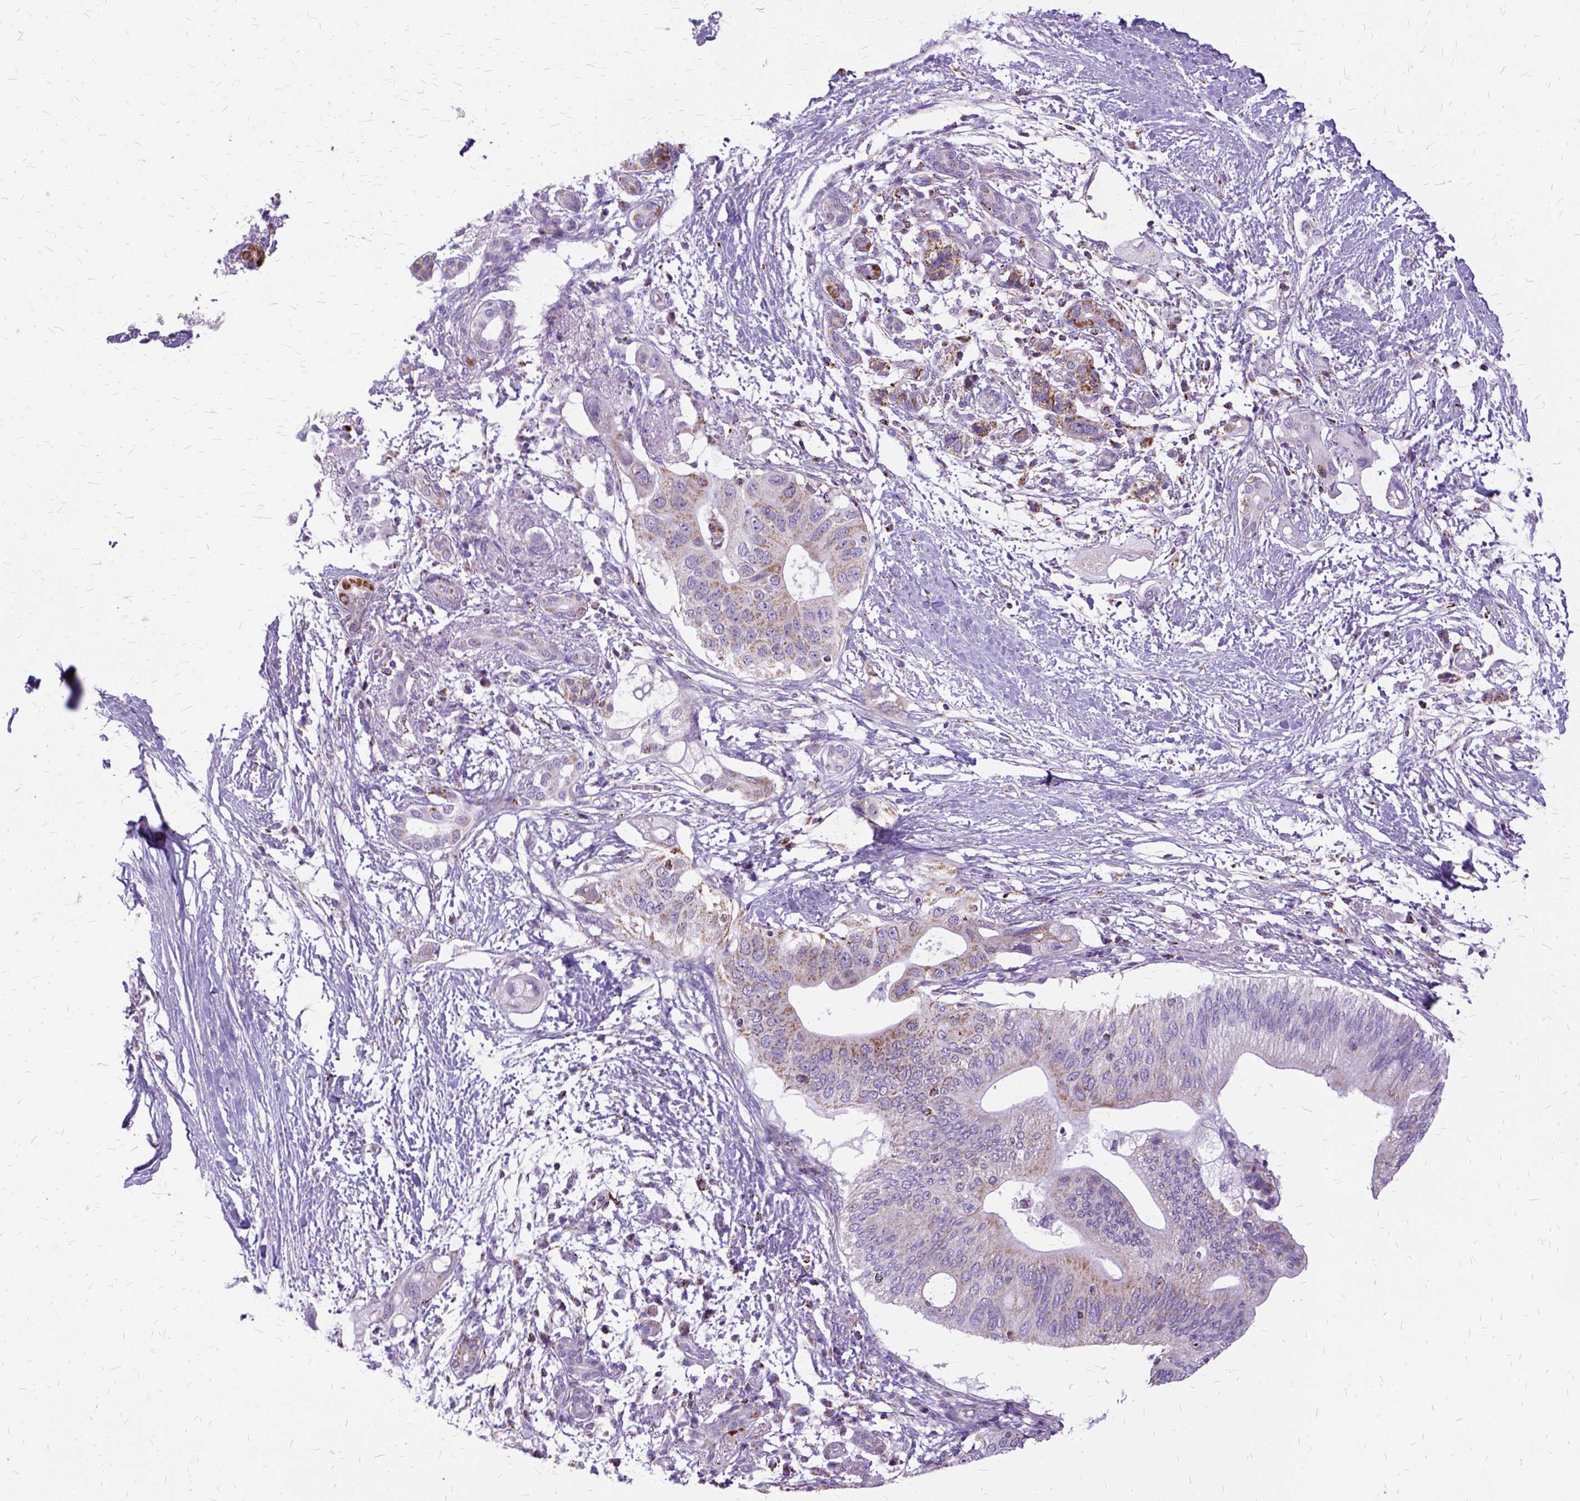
{"staining": {"intensity": "negative", "quantity": "none", "location": "none"}, "tissue": "pancreatic cancer", "cell_type": "Tumor cells", "image_type": "cancer", "snomed": [{"axis": "morphology", "description": "Adenocarcinoma, NOS"}, {"axis": "topography", "description": "Pancreas"}], "caption": "DAB immunohistochemical staining of adenocarcinoma (pancreatic) displays no significant expression in tumor cells.", "gene": "OXCT1", "patient": {"sex": "female", "age": 72}}